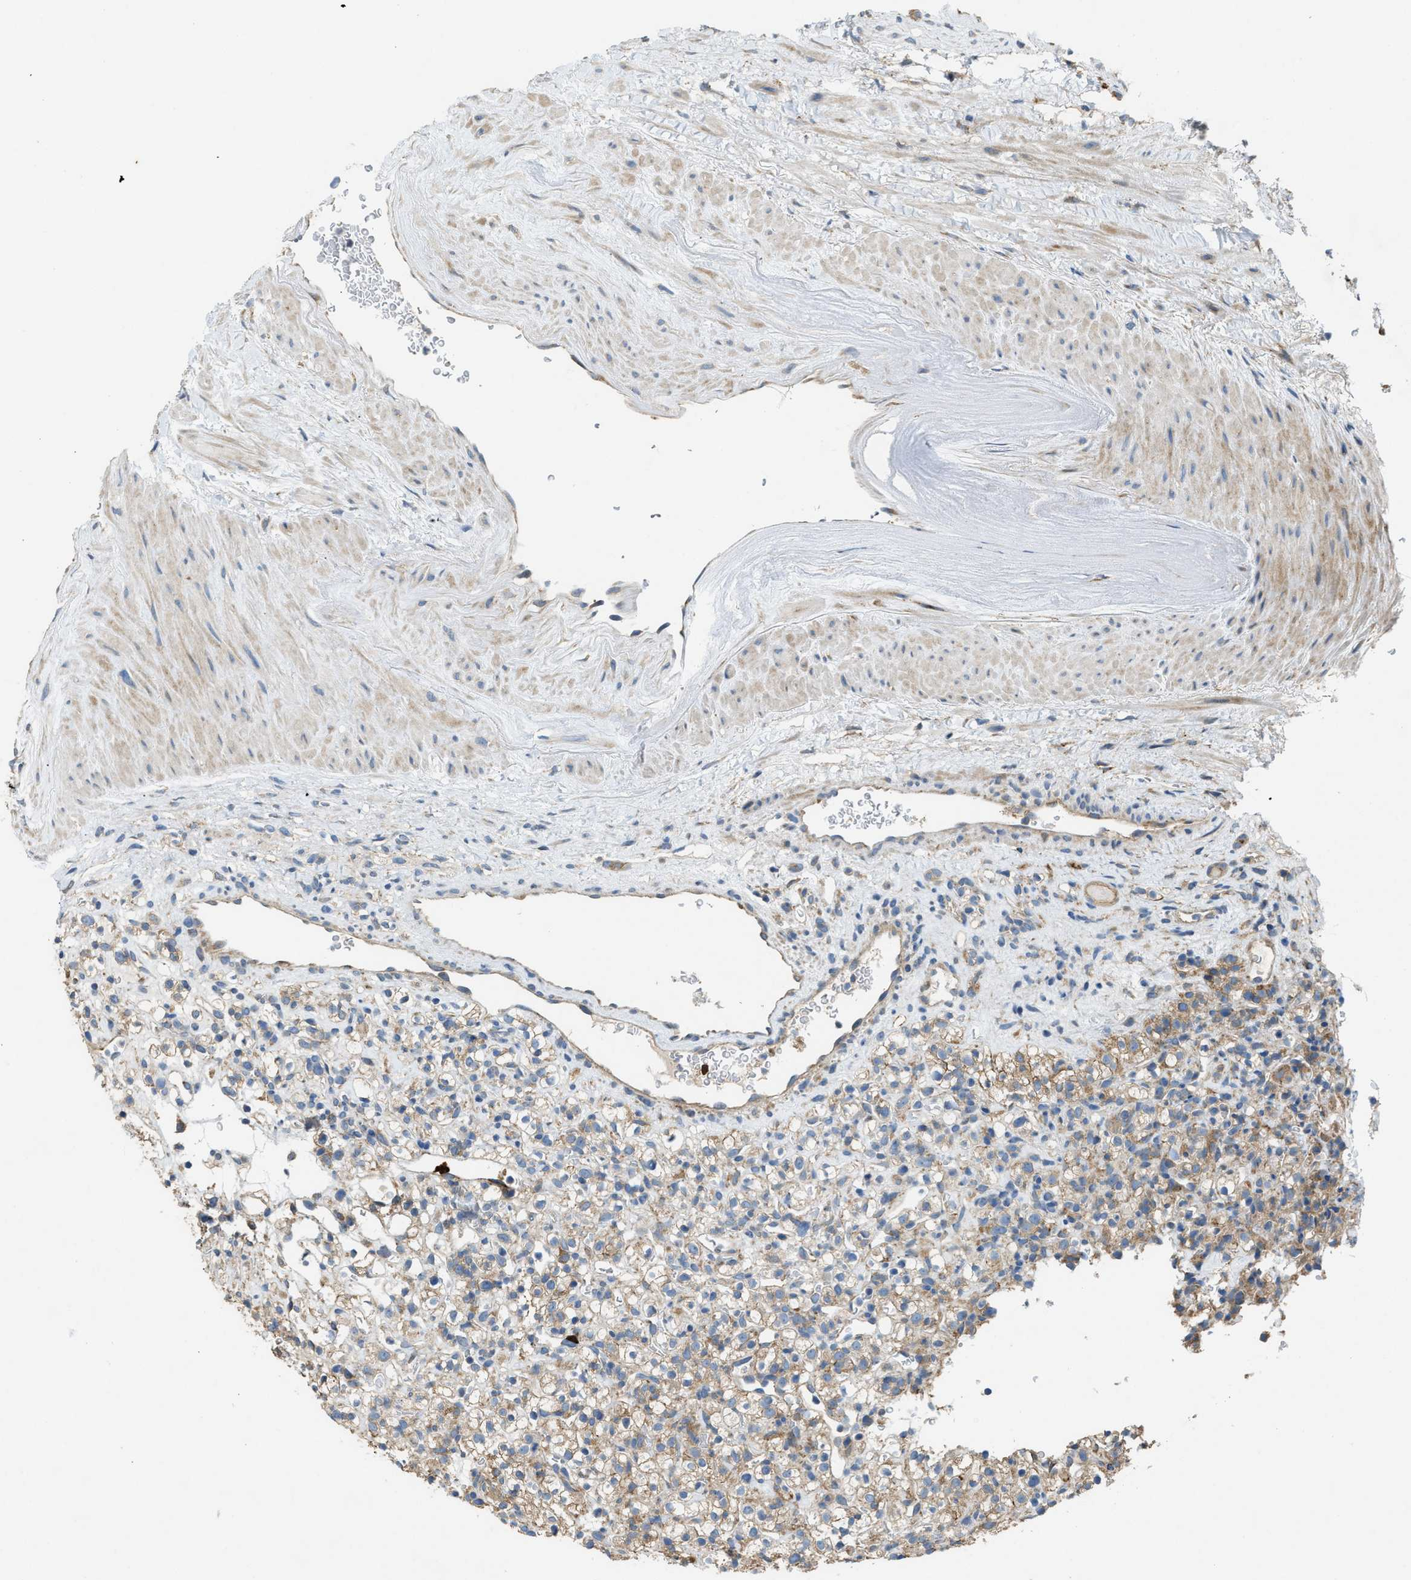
{"staining": {"intensity": "moderate", "quantity": ">75%", "location": "cytoplasmic/membranous"}, "tissue": "renal cancer", "cell_type": "Tumor cells", "image_type": "cancer", "snomed": [{"axis": "morphology", "description": "Normal tissue, NOS"}, {"axis": "morphology", "description": "Adenocarcinoma, NOS"}, {"axis": "topography", "description": "Kidney"}], "caption": "An immunohistochemistry (IHC) histopathology image of tumor tissue is shown. Protein staining in brown highlights moderate cytoplasmic/membranous positivity in renal cancer (adenocarcinoma) within tumor cells.", "gene": "TMEM68", "patient": {"sex": "female", "age": 72}}